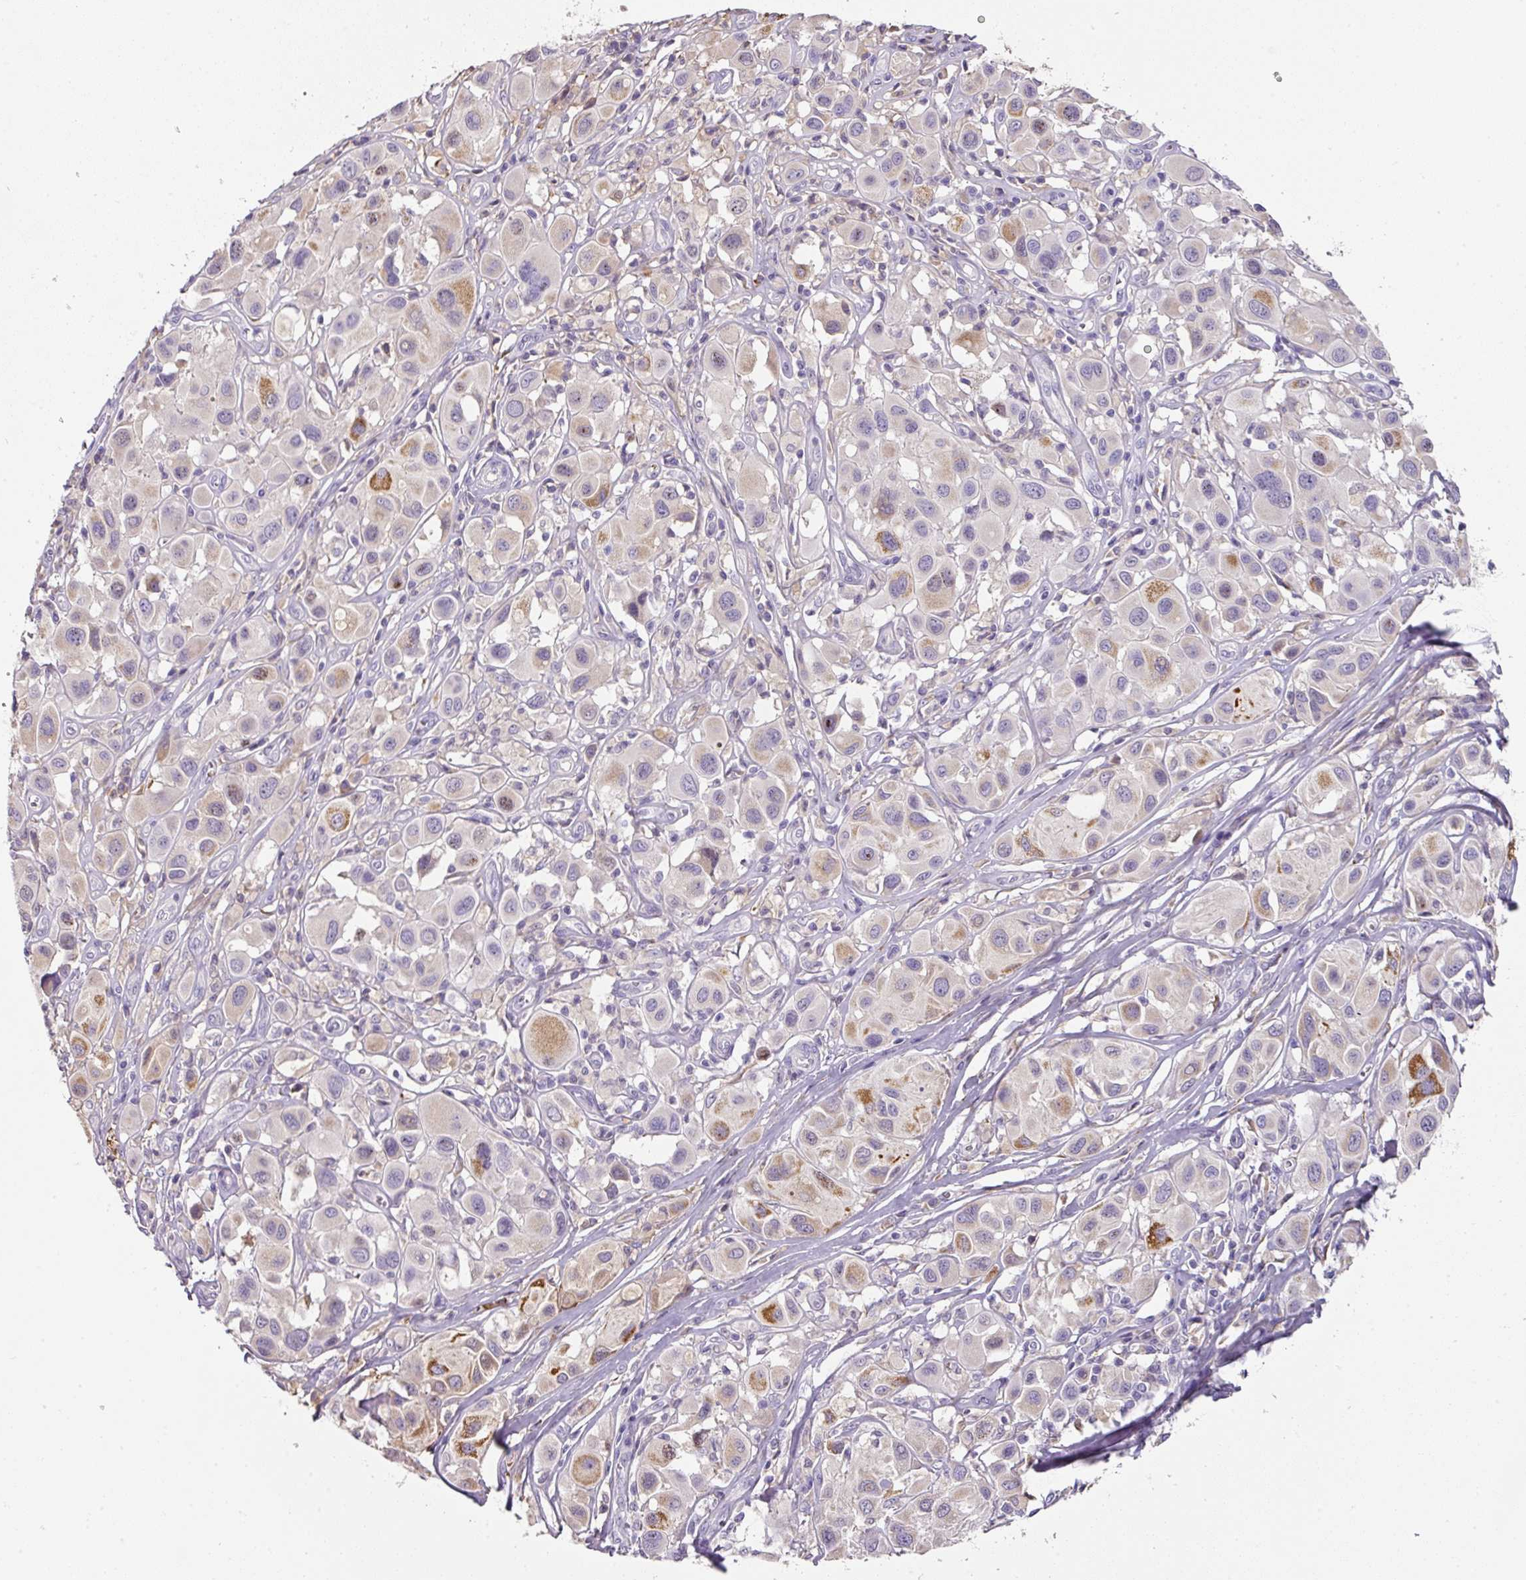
{"staining": {"intensity": "moderate", "quantity": "<25%", "location": "cytoplasmic/membranous"}, "tissue": "melanoma", "cell_type": "Tumor cells", "image_type": "cancer", "snomed": [{"axis": "morphology", "description": "Malignant melanoma, Metastatic site"}, {"axis": "topography", "description": "Skin"}], "caption": "DAB (3,3'-diaminobenzidine) immunohistochemical staining of human melanoma demonstrates moderate cytoplasmic/membranous protein staining in about <25% of tumor cells.", "gene": "CCZ1", "patient": {"sex": "male", "age": 41}}